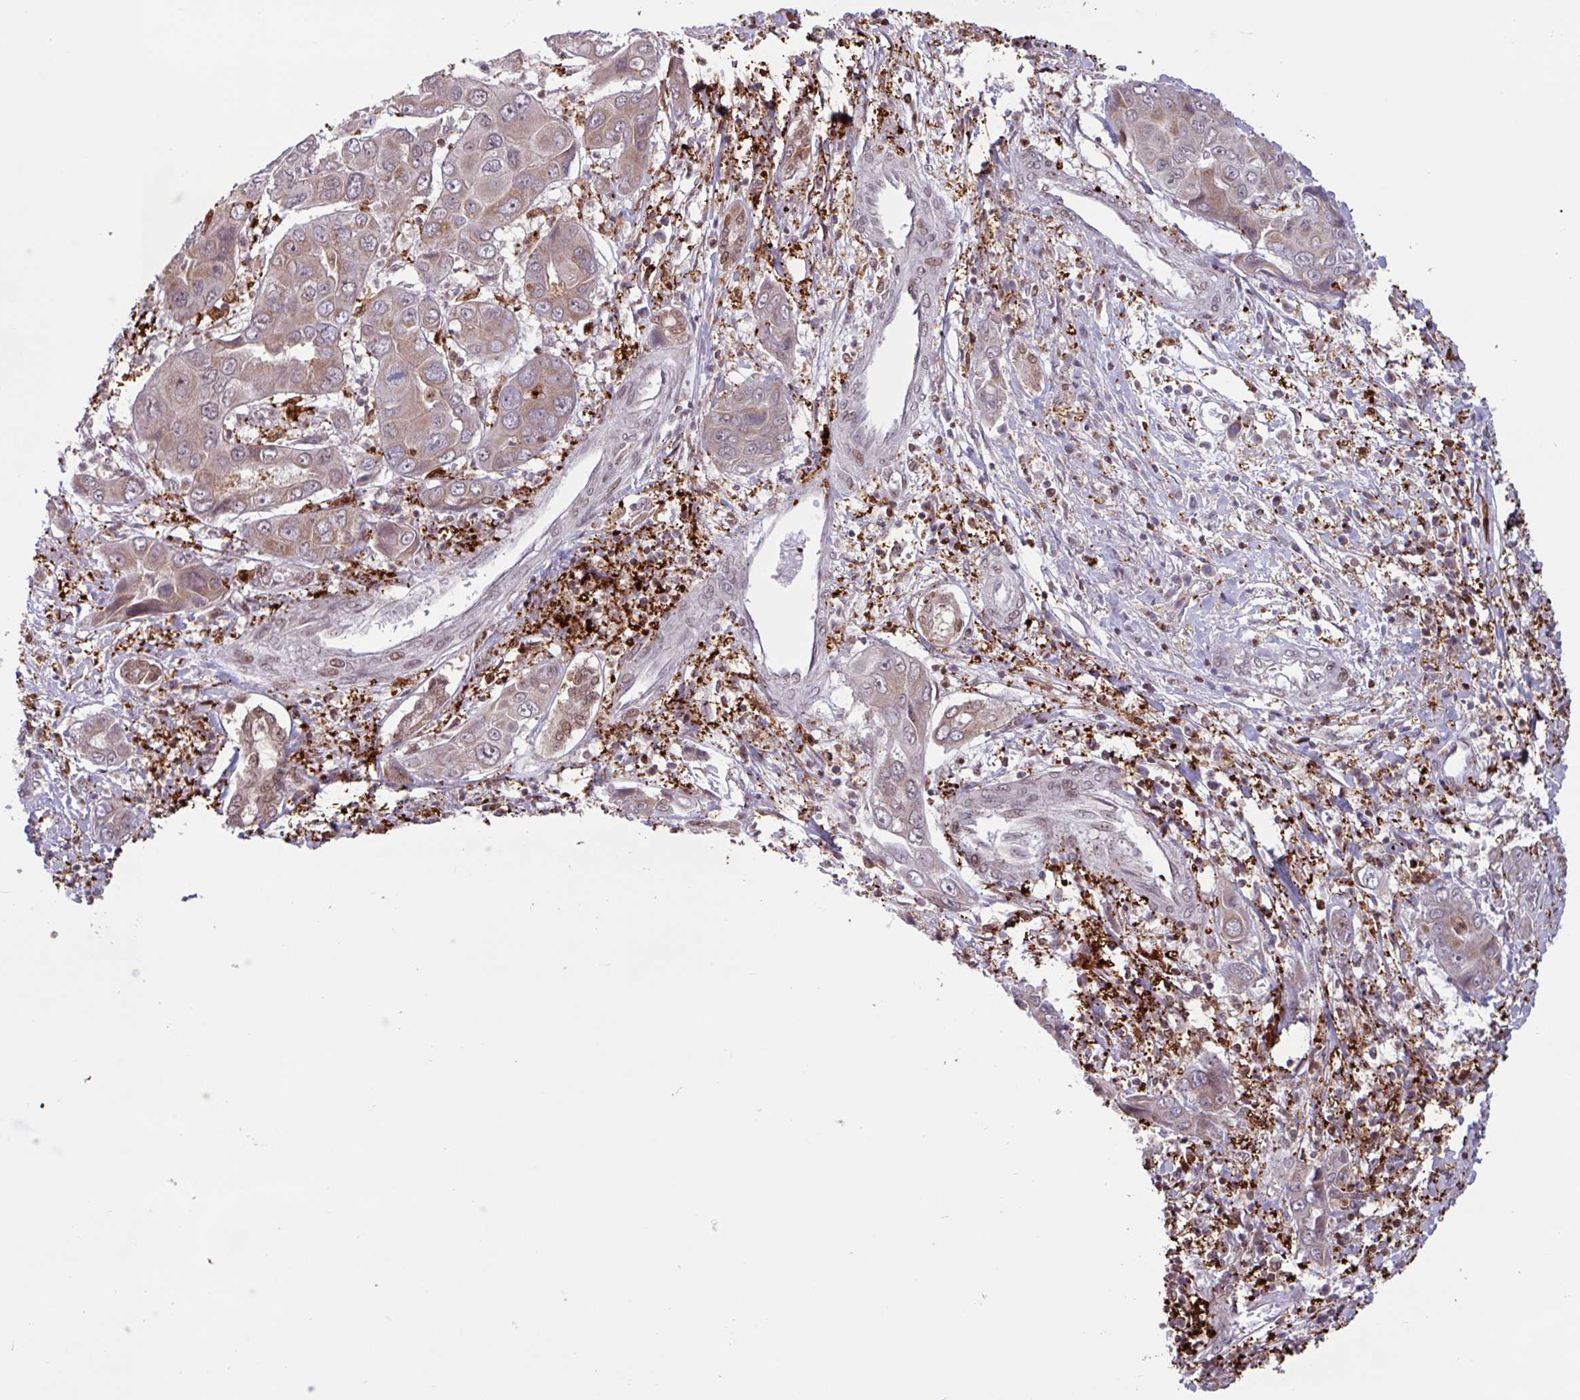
{"staining": {"intensity": "weak", "quantity": ">75%", "location": "cytoplasmic/membranous"}, "tissue": "liver cancer", "cell_type": "Tumor cells", "image_type": "cancer", "snomed": [{"axis": "morphology", "description": "Cholangiocarcinoma"}, {"axis": "topography", "description": "Liver"}], "caption": "The immunohistochemical stain highlights weak cytoplasmic/membranous staining in tumor cells of liver cancer tissue.", "gene": "BRD3", "patient": {"sex": "male", "age": 67}}